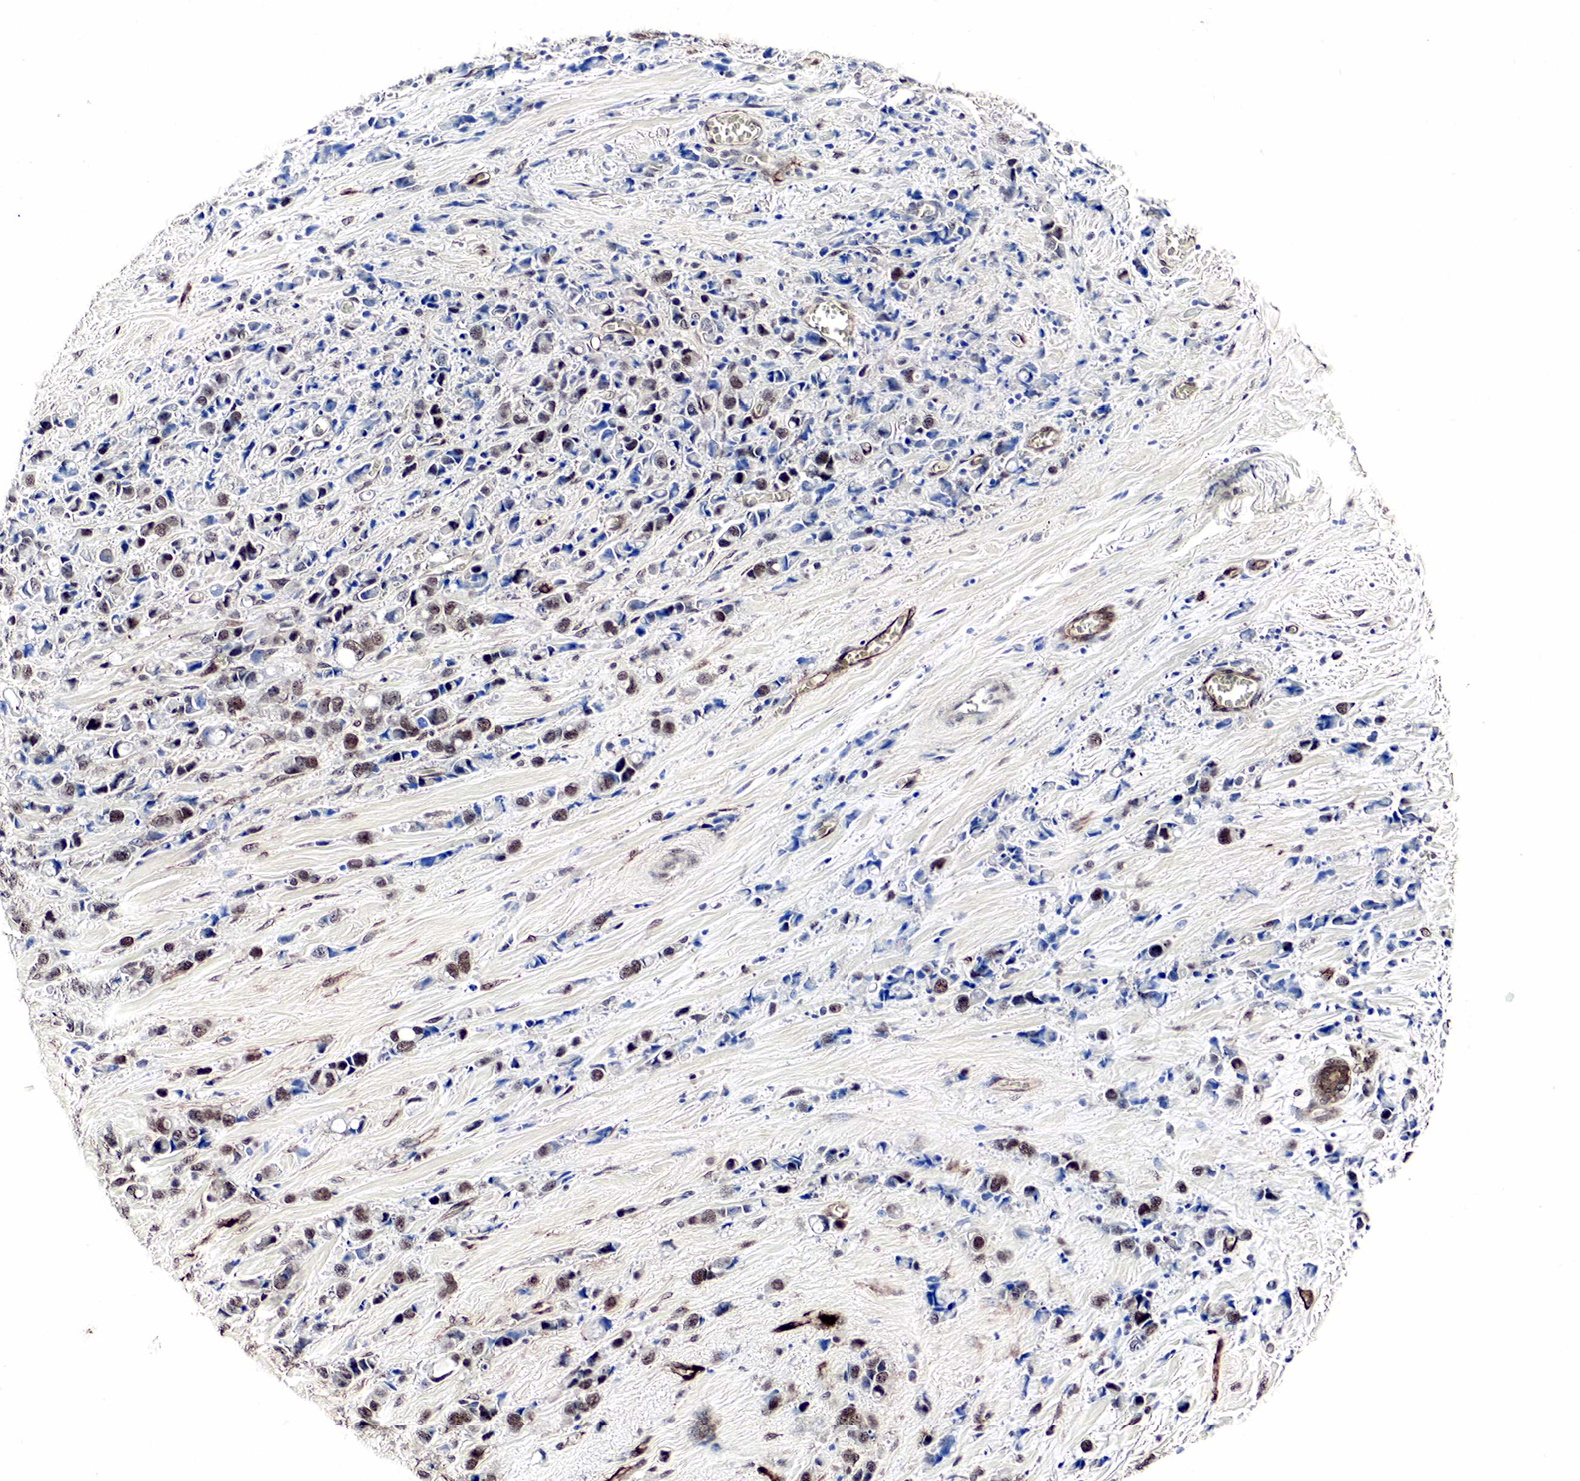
{"staining": {"intensity": "strong", "quantity": "25%-75%", "location": "cytoplasmic/membranous,nuclear"}, "tissue": "breast cancer", "cell_type": "Tumor cells", "image_type": "cancer", "snomed": [{"axis": "morphology", "description": "Lobular carcinoma"}, {"axis": "topography", "description": "Breast"}], "caption": "A brown stain shows strong cytoplasmic/membranous and nuclear positivity of a protein in human breast cancer (lobular carcinoma) tumor cells.", "gene": "SPIN1", "patient": {"sex": "female", "age": 57}}